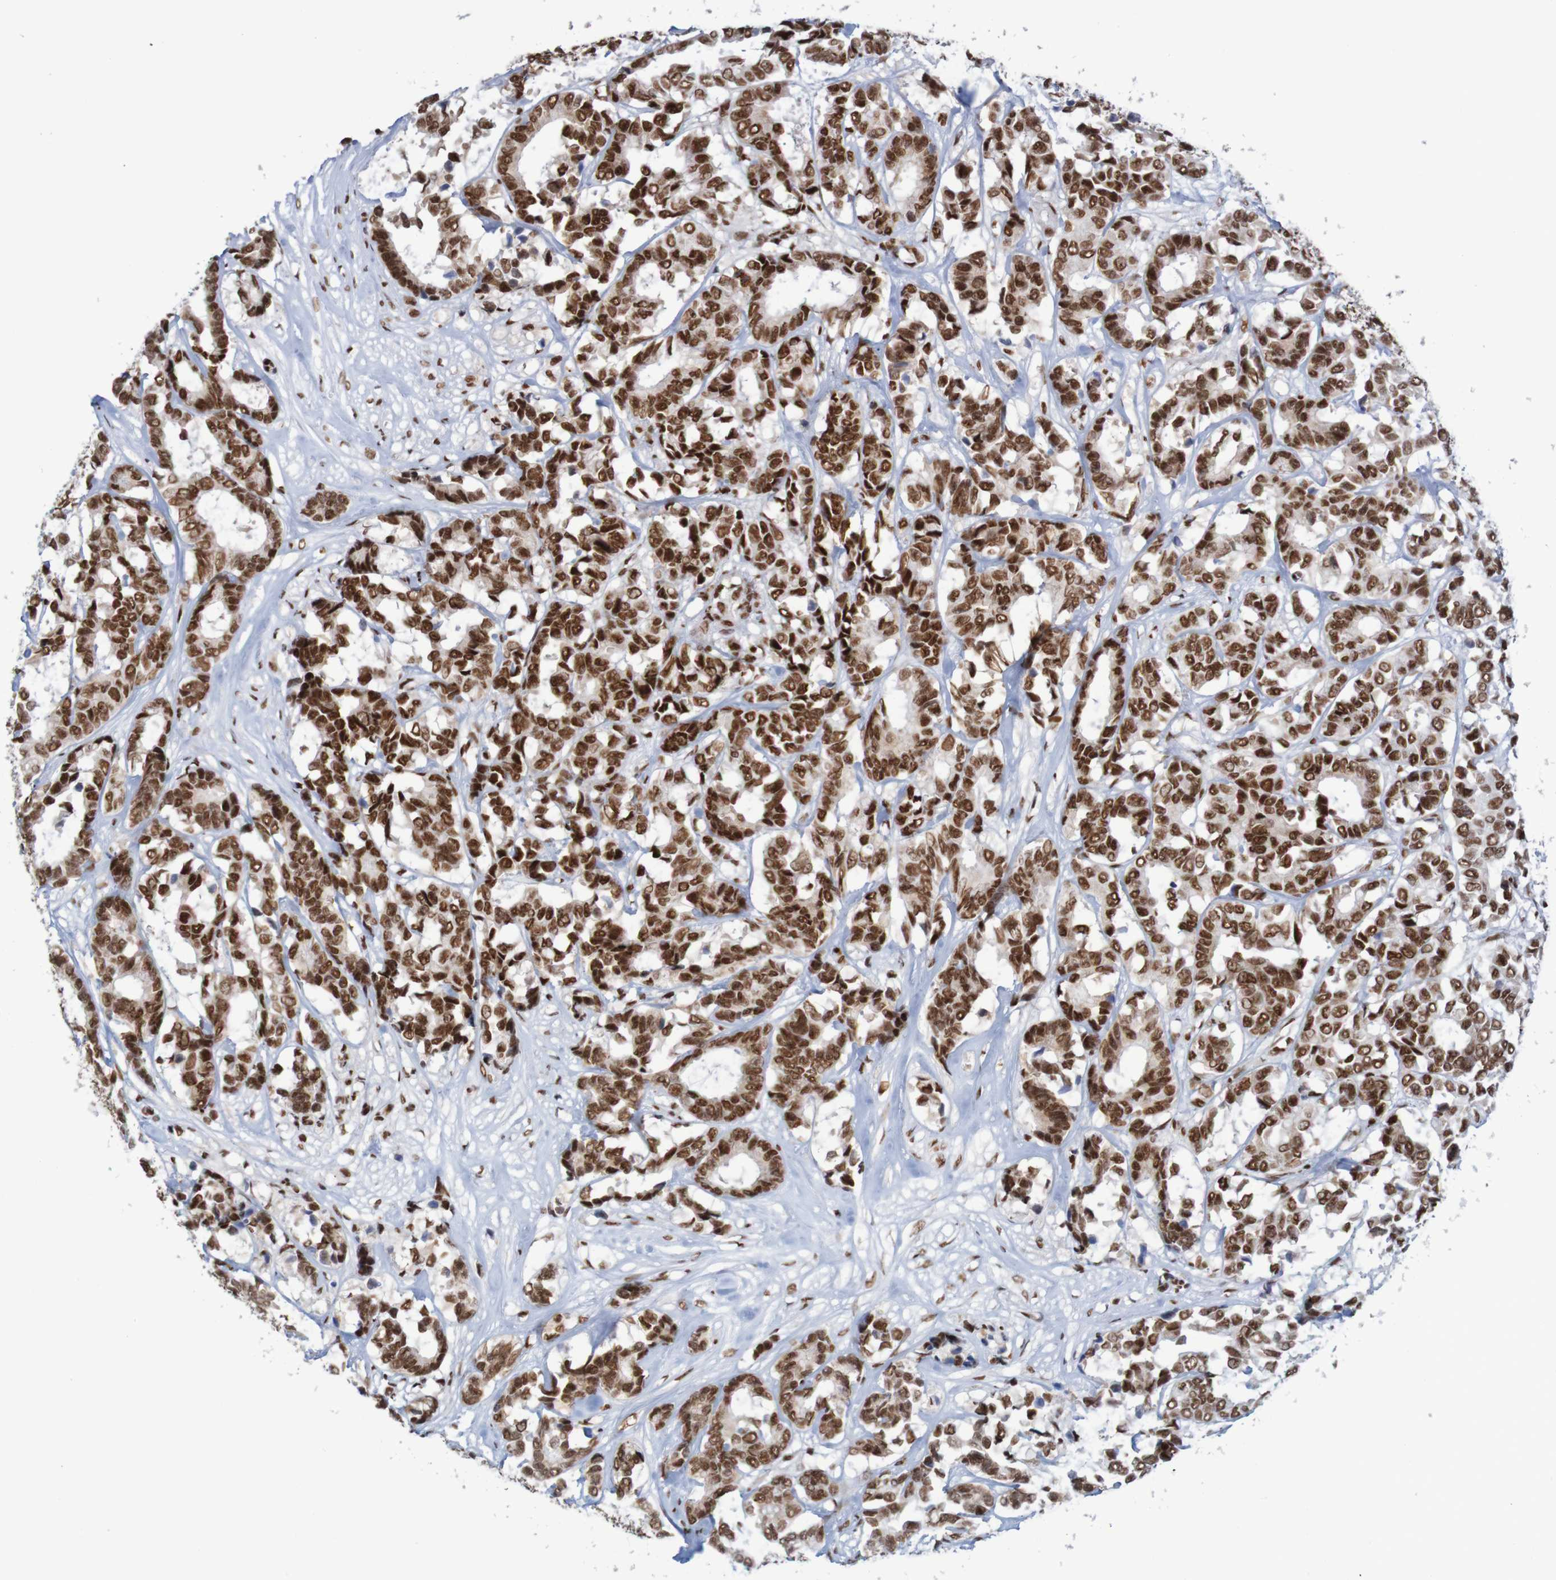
{"staining": {"intensity": "strong", "quantity": ">75%", "location": "nuclear"}, "tissue": "breast cancer", "cell_type": "Tumor cells", "image_type": "cancer", "snomed": [{"axis": "morphology", "description": "Duct carcinoma"}, {"axis": "topography", "description": "Breast"}], "caption": "An image showing strong nuclear staining in approximately >75% of tumor cells in breast cancer, as visualized by brown immunohistochemical staining.", "gene": "THRAP3", "patient": {"sex": "female", "age": 87}}